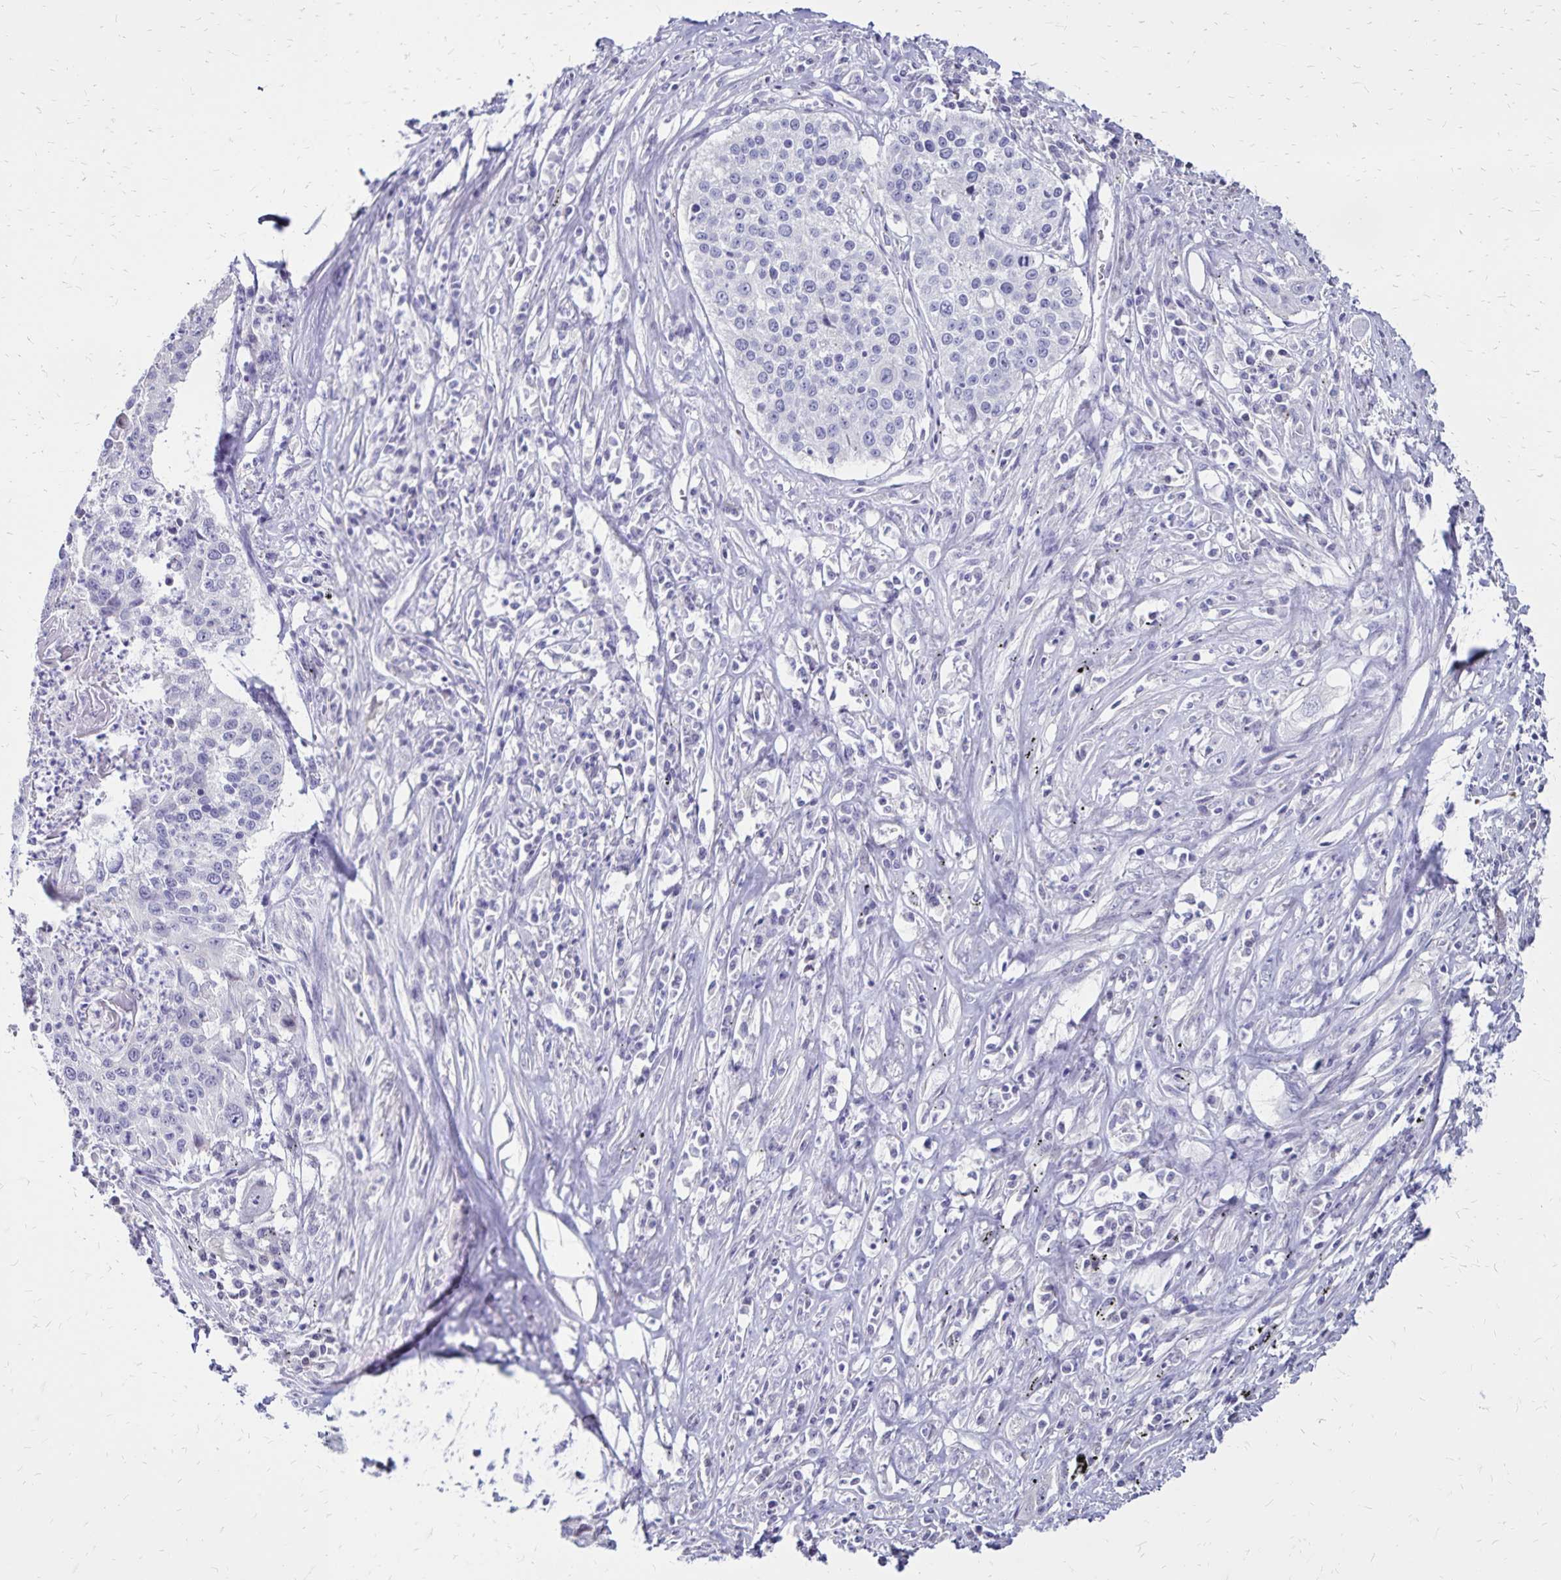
{"staining": {"intensity": "negative", "quantity": "none", "location": "none"}, "tissue": "lung cancer", "cell_type": "Tumor cells", "image_type": "cancer", "snomed": [{"axis": "morphology", "description": "Squamous cell carcinoma, NOS"}, {"axis": "morphology", "description": "Squamous cell carcinoma, metastatic, NOS"}, {"axis": "topography", "description": "Lung"}, {"axis": "topography", "description": "Pleura, NOS"}], "caption": "High power microscopy histopathology image of an IHC photomicrograph of lung cancer, revealing no significant expression in tumor cells. (Stains: DAB immunohistochemistry with hematoxylin counter stain, Microscopy: brightfield microscopy at high magnification).", "gene": "SH3GL3", "patient": {"sex": "male", "age": 72}}